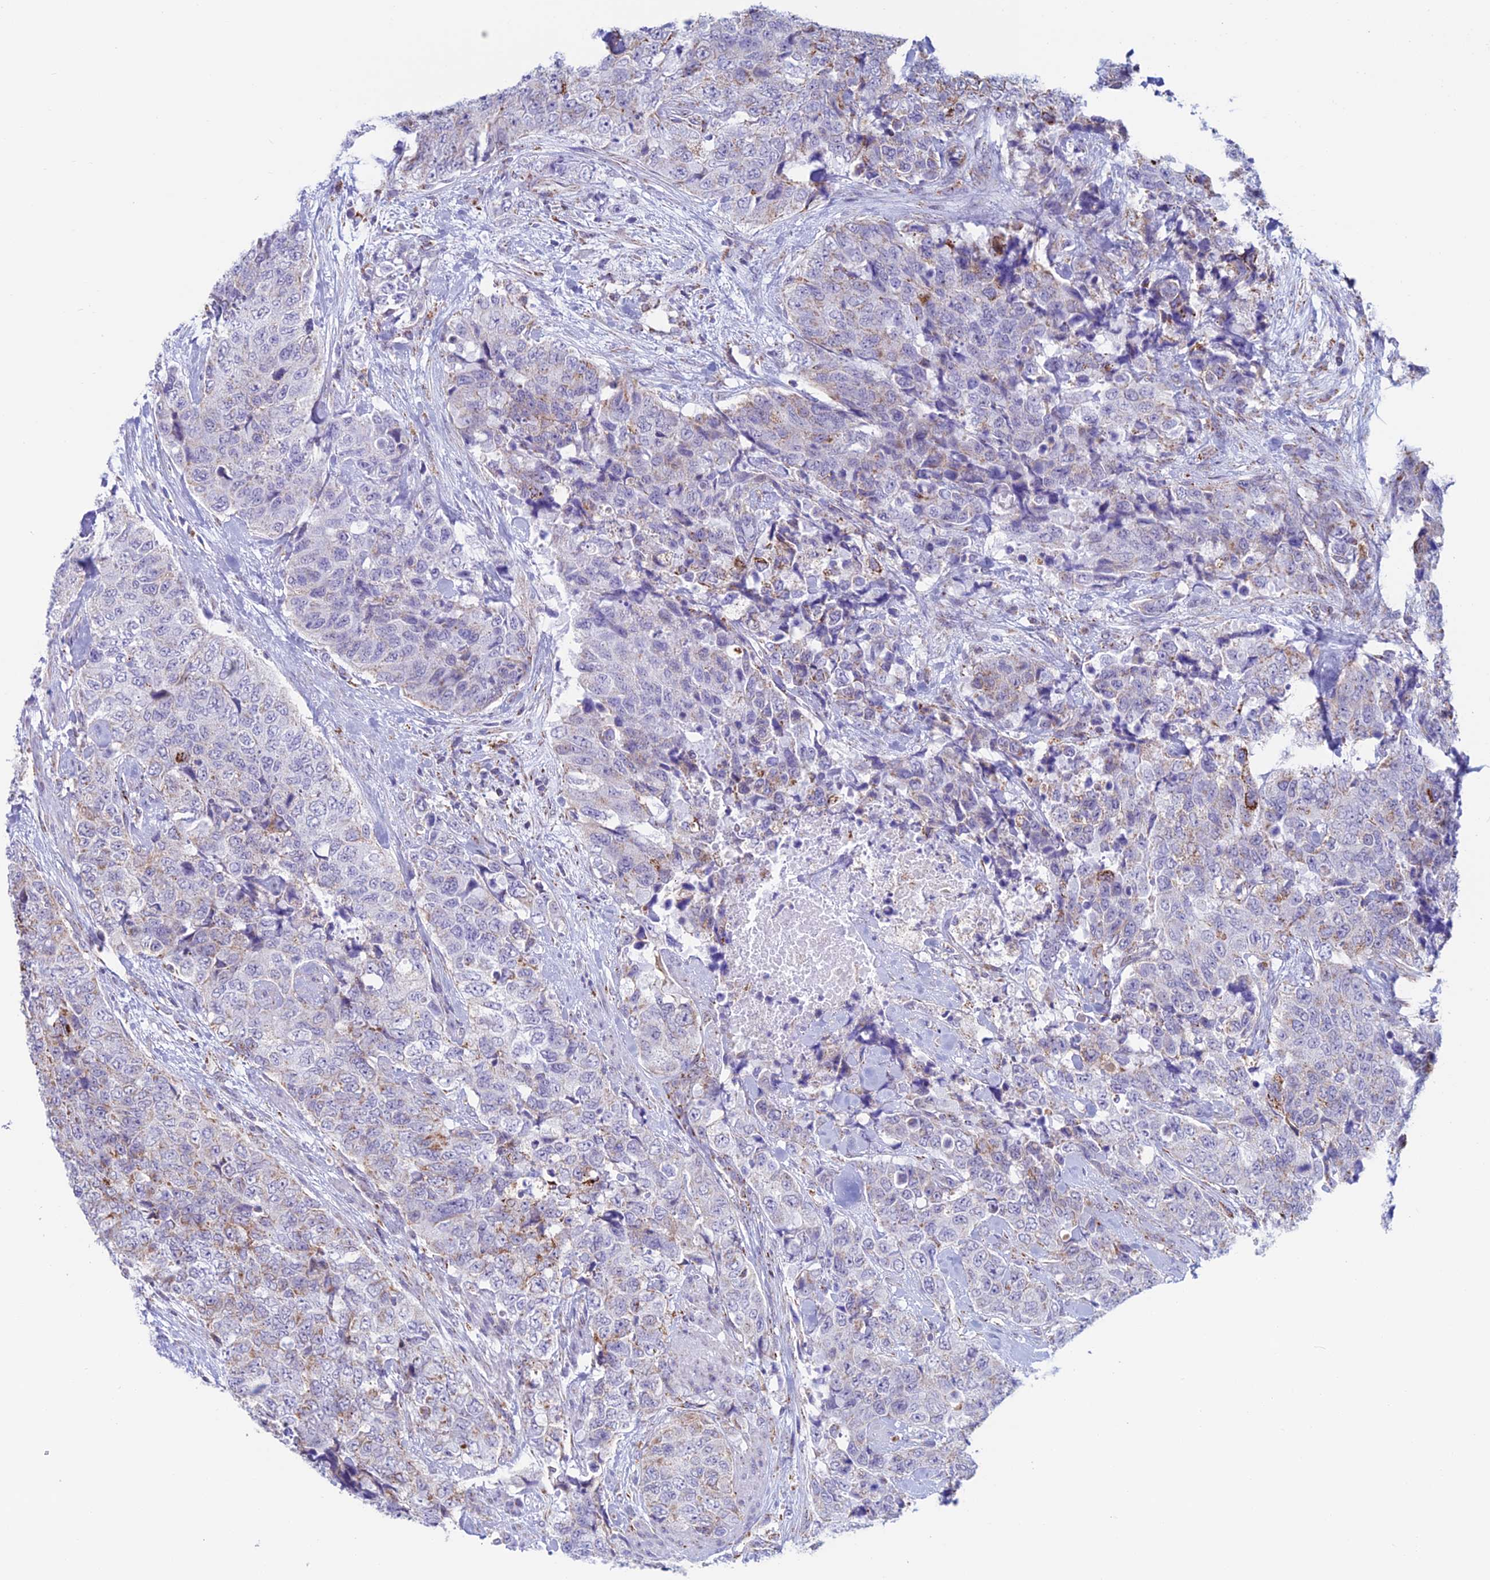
{"staining": {"intensity": "weak", "quantity": "25%-75%", "location": "cytoplasmic/membranous"}, "tissue": "urothelial cancer", "cell_type": "Tumor cells", "image_type": "cancer", "snomed": [{"axis": "morphology", "description": "Urothelial carcinoma, High grade"}, {"axis": "topography", "description": "Urinary bladder"}], "caption": "Protein expression analysis of urothelial cancer displays weak cytoplasmic/membranous expression in about 25%-75% of tumor cells.", "gene": "ZNG1B", "patient": {"sex": "female", "age": 78}}